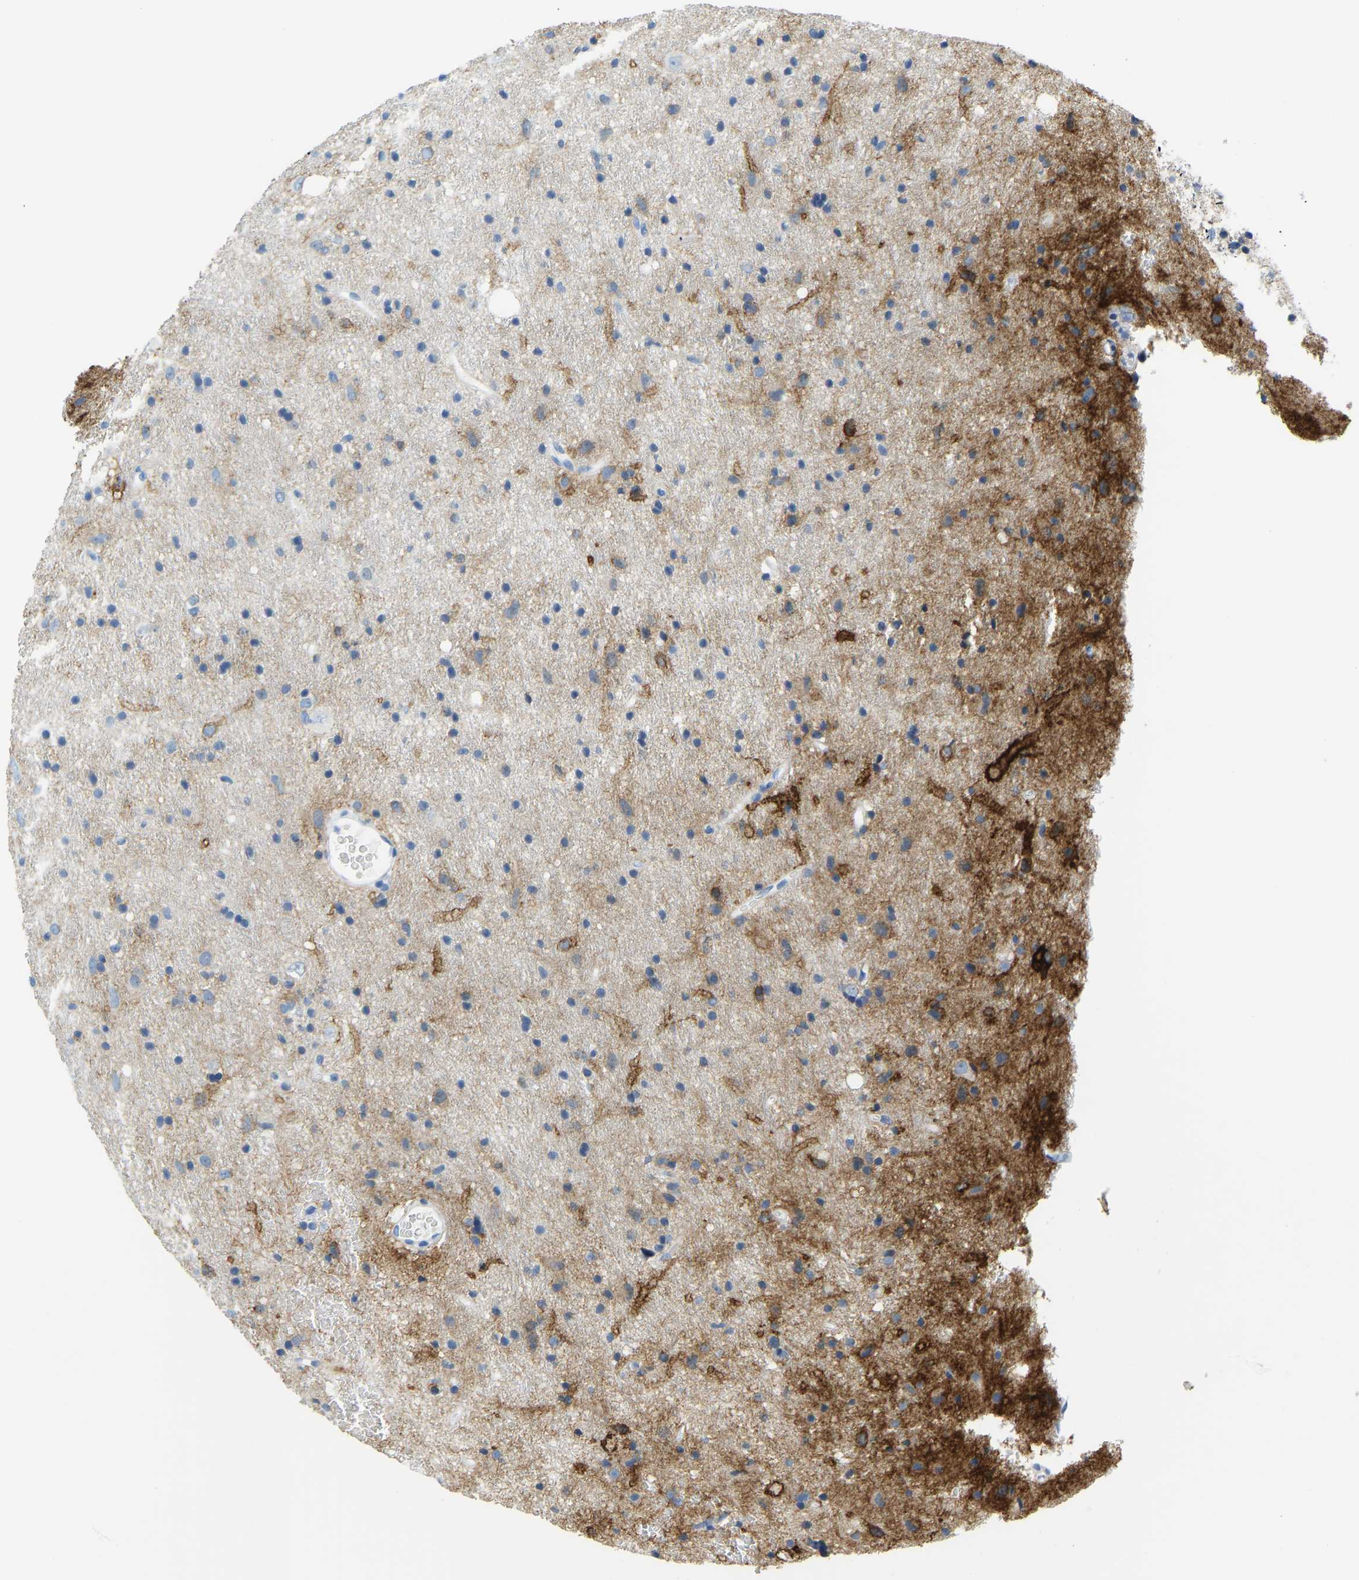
{"staining": {"intensity": "moderate", "quantity": "25%-75%", "location": "cytoplasmic/membranous"}, "tissue": "glioma", "cell_type": "Tumor cells", "image_type": "cancer", "snomed": [{"axis": "morphology", "description": "Glioma, malignant, Low grade"}, {"axis": "topography", "description": "Brain"}], "caption": "Glioma stained with DAB (3,3'-diaminobenzidine) IHC displays medium levels of moderate cytoplasmic/membranous positivity in about 25%-75% of tumor cells.", "gene": "SERPINB3", "patient": {"sex": "male", "age": 77}}